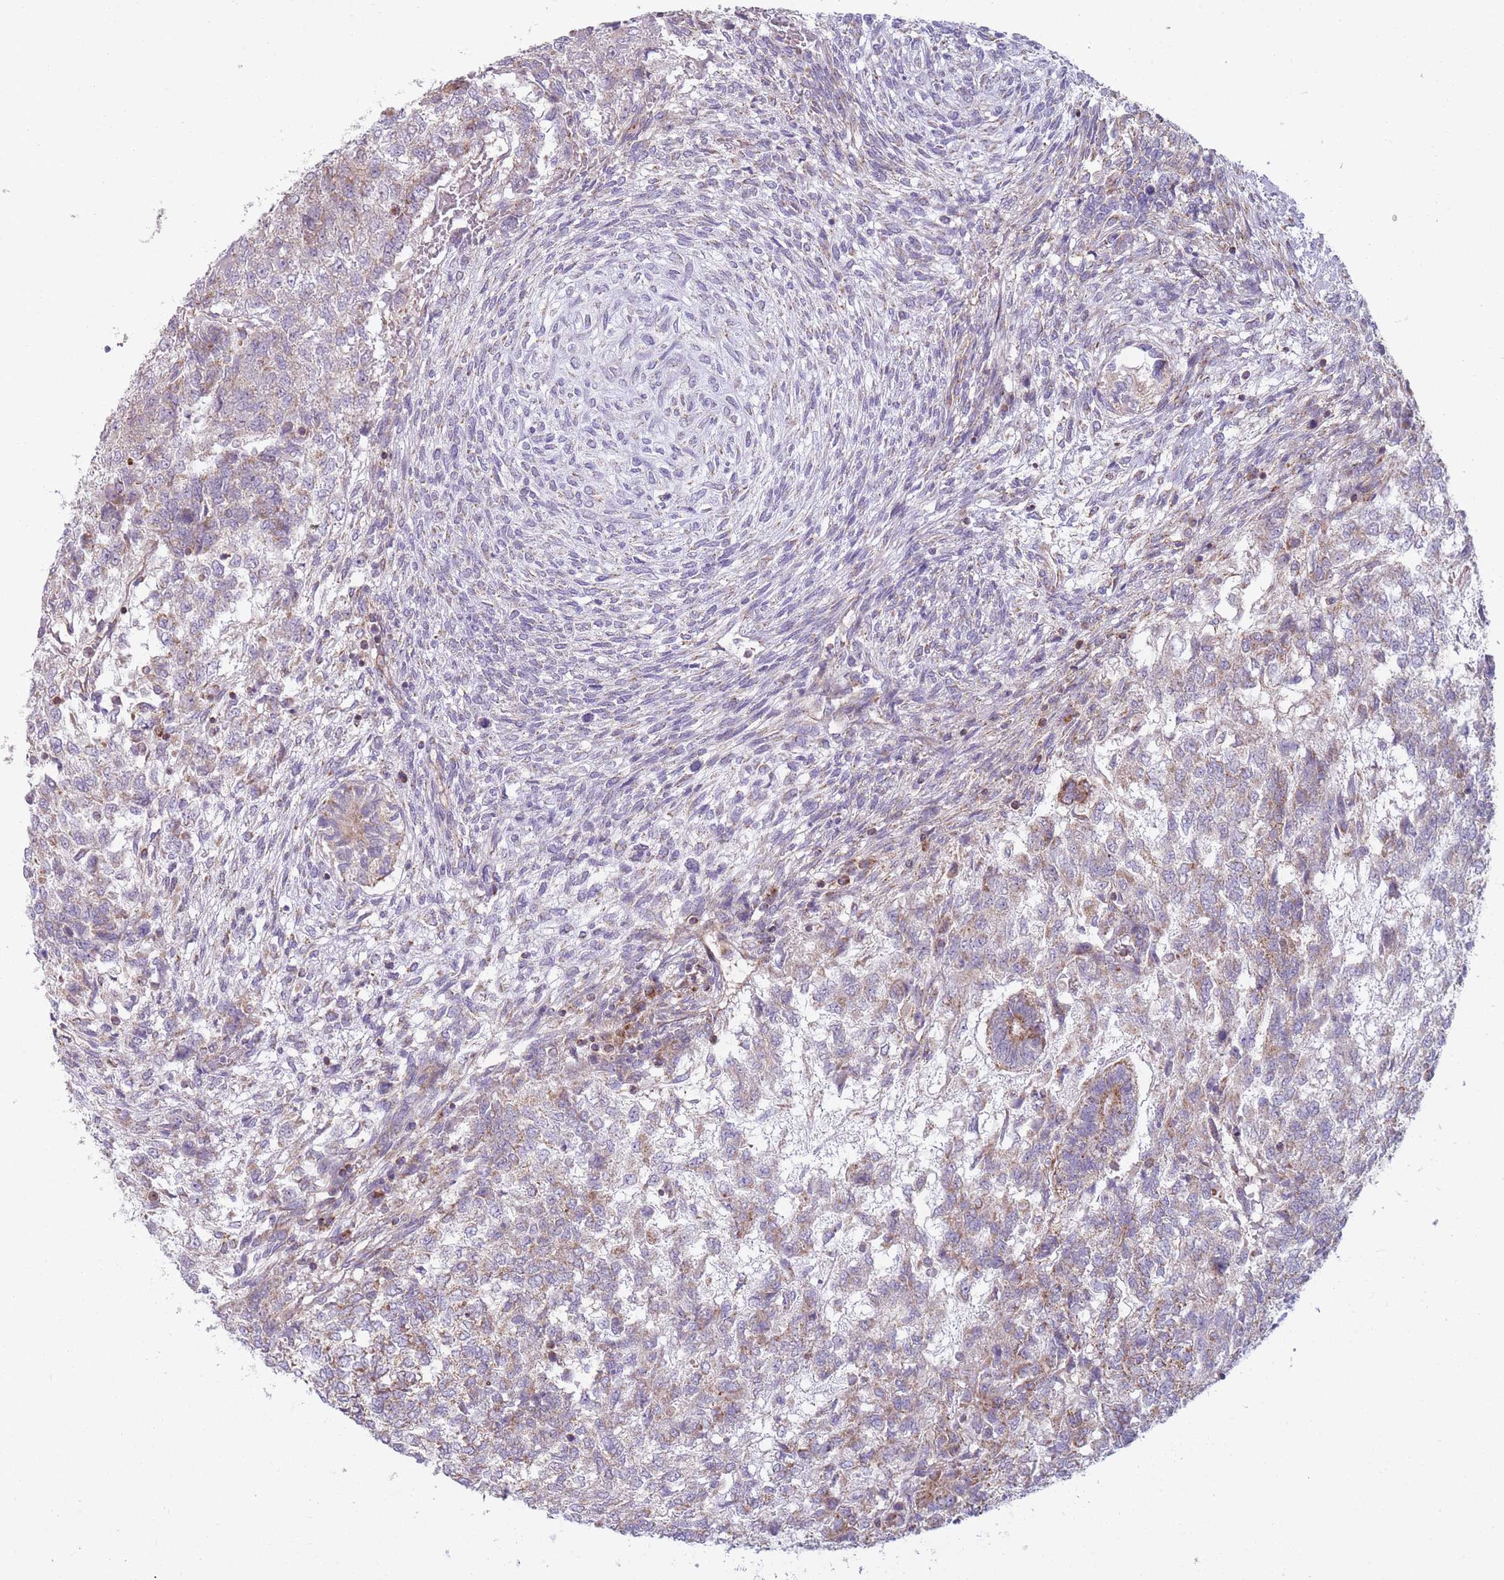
{"staining": {"intensity": "weak", "quantity": "25%-75%", "location": "cytoplasmic/membranous"}, "tissue": "testis cancer", "cell_type": "Tumor cells", "image_type": "cancer", "snomed": [{"axis": "morphology", "description": "Carcinoma, Embryonal, NOS"}, {"axis": "topography", "description": "Testis"}], "caption": "Testis embryonal carcinoma tissue reveals weak cytoplasmic/membranous staining in approximately 25%-75% of tumor cells The staining is performed using DAB brown chromogen to label protein expression. The nuclei are counter-stained blue using hematoxylin.", "gene": "NDUFA9", "patient": {"sex": "male", "age": 23}}